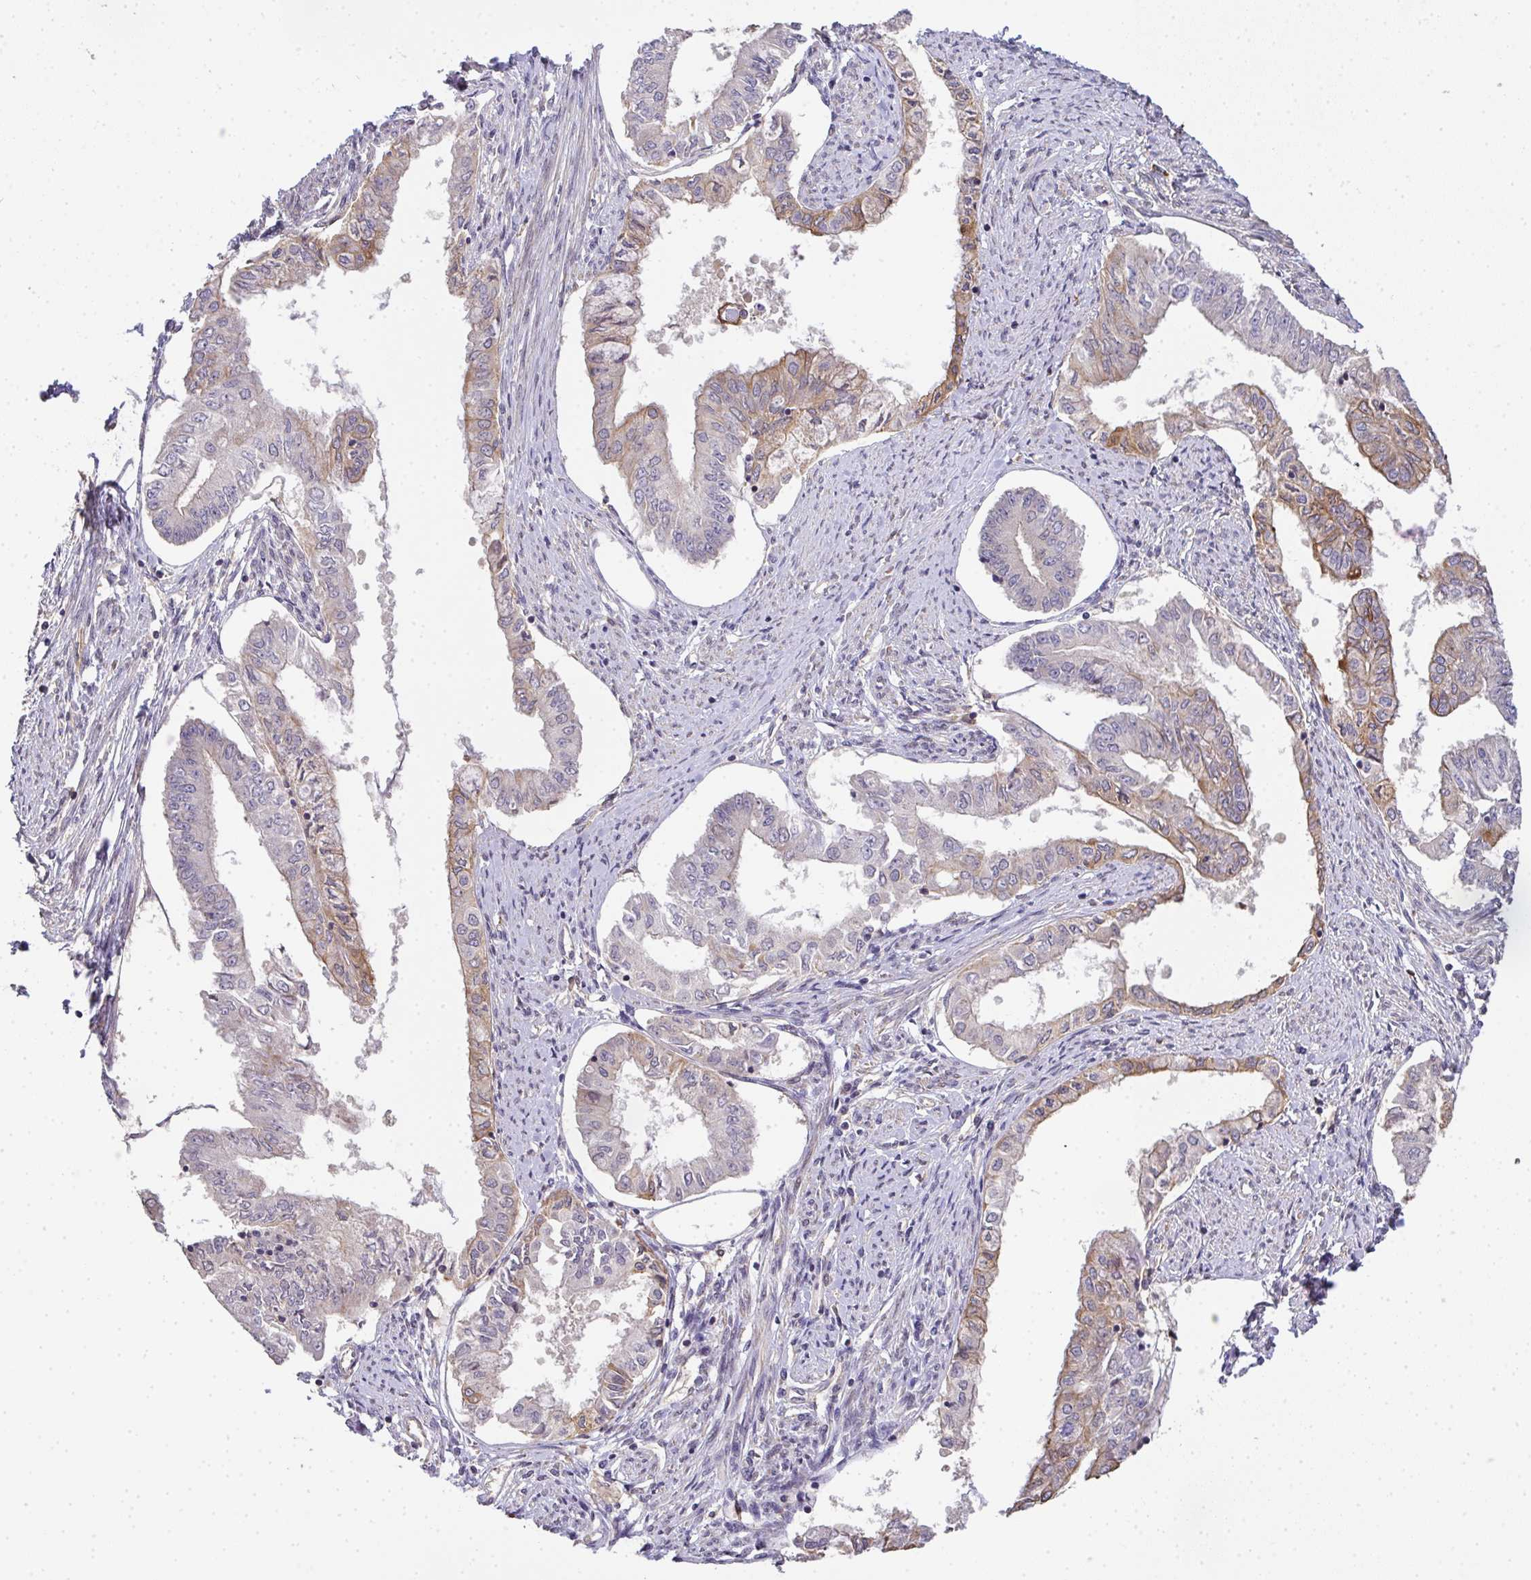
{"staining": {"intensity": "moderate", "quantity": "<25%", "location": "cytoplasmic/membranous"}, "tissue": "endometrial cancer", "cell_type": "Tumor cells", "image_type": "cancer", "snomed": [{"axis": "morphology", "description": "Adenocarcinoma, NOS"}, {"axis": "topography", "description": "Endometrium"}], "caption": "Moderate cytoplasmic/membranous expression is present in about <25% of tumor cells in endometrial cancer.", "gene": "EEF1AKMT1", "patient": {"sex": "female", "age": 76}}